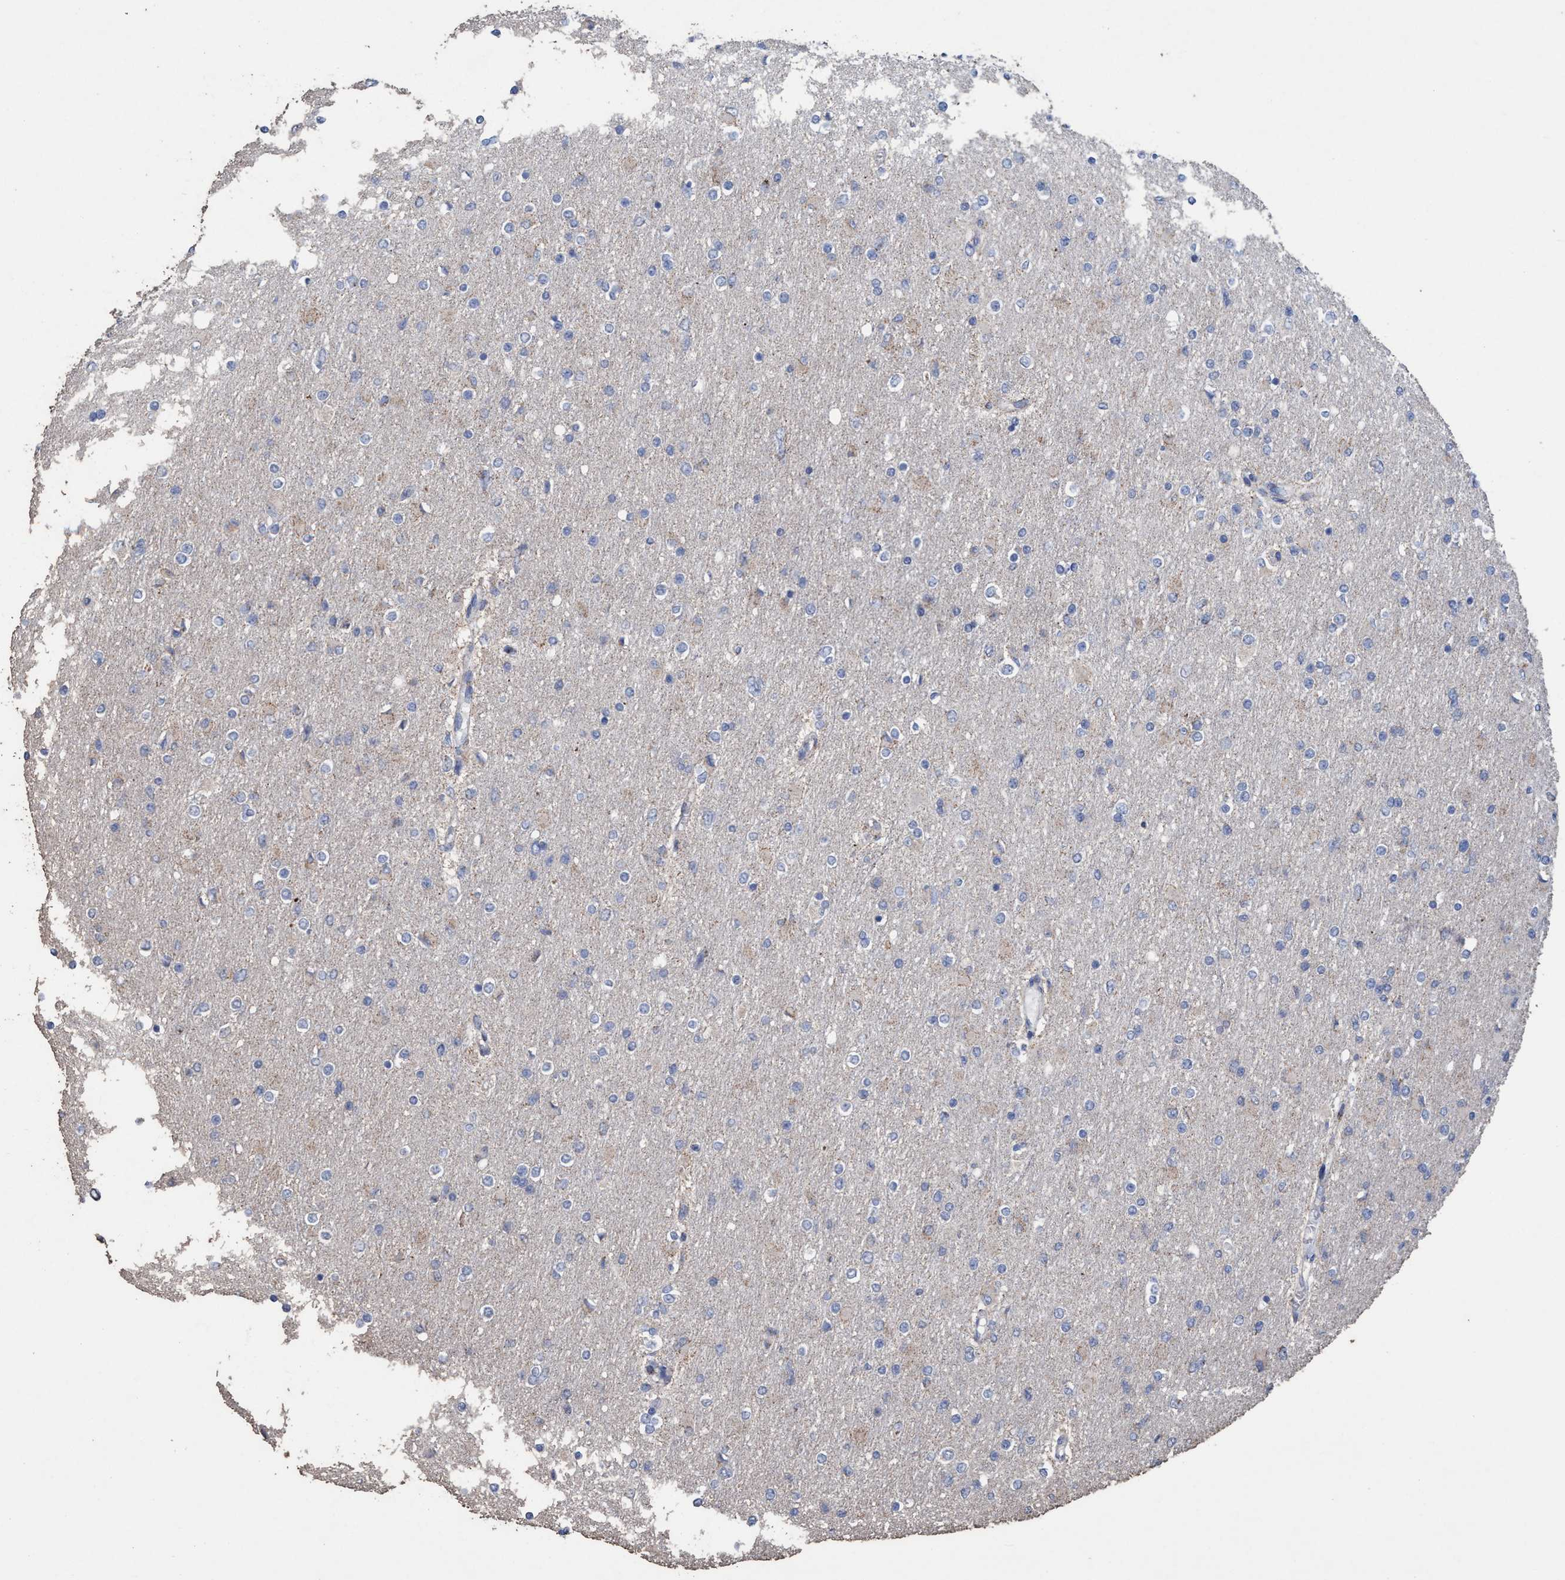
{"staining": {"intensity": "negative", "quantity": "none", "location": "none"}, "tissue": "glioma", "cell_type": "Tumor cells", "image_type": "cancer", "snomed": [{"axis": "morphology", "description": "Glioma, malignant, High grade"}, {"axis": "topography", "description": "Cerebral cortex"}], "caption": "An image of glioma stained for a protein reveals no brown staining in tumor cells.", "gene": "RSAD1", "patient": {"sex": "female", "age": 36}}